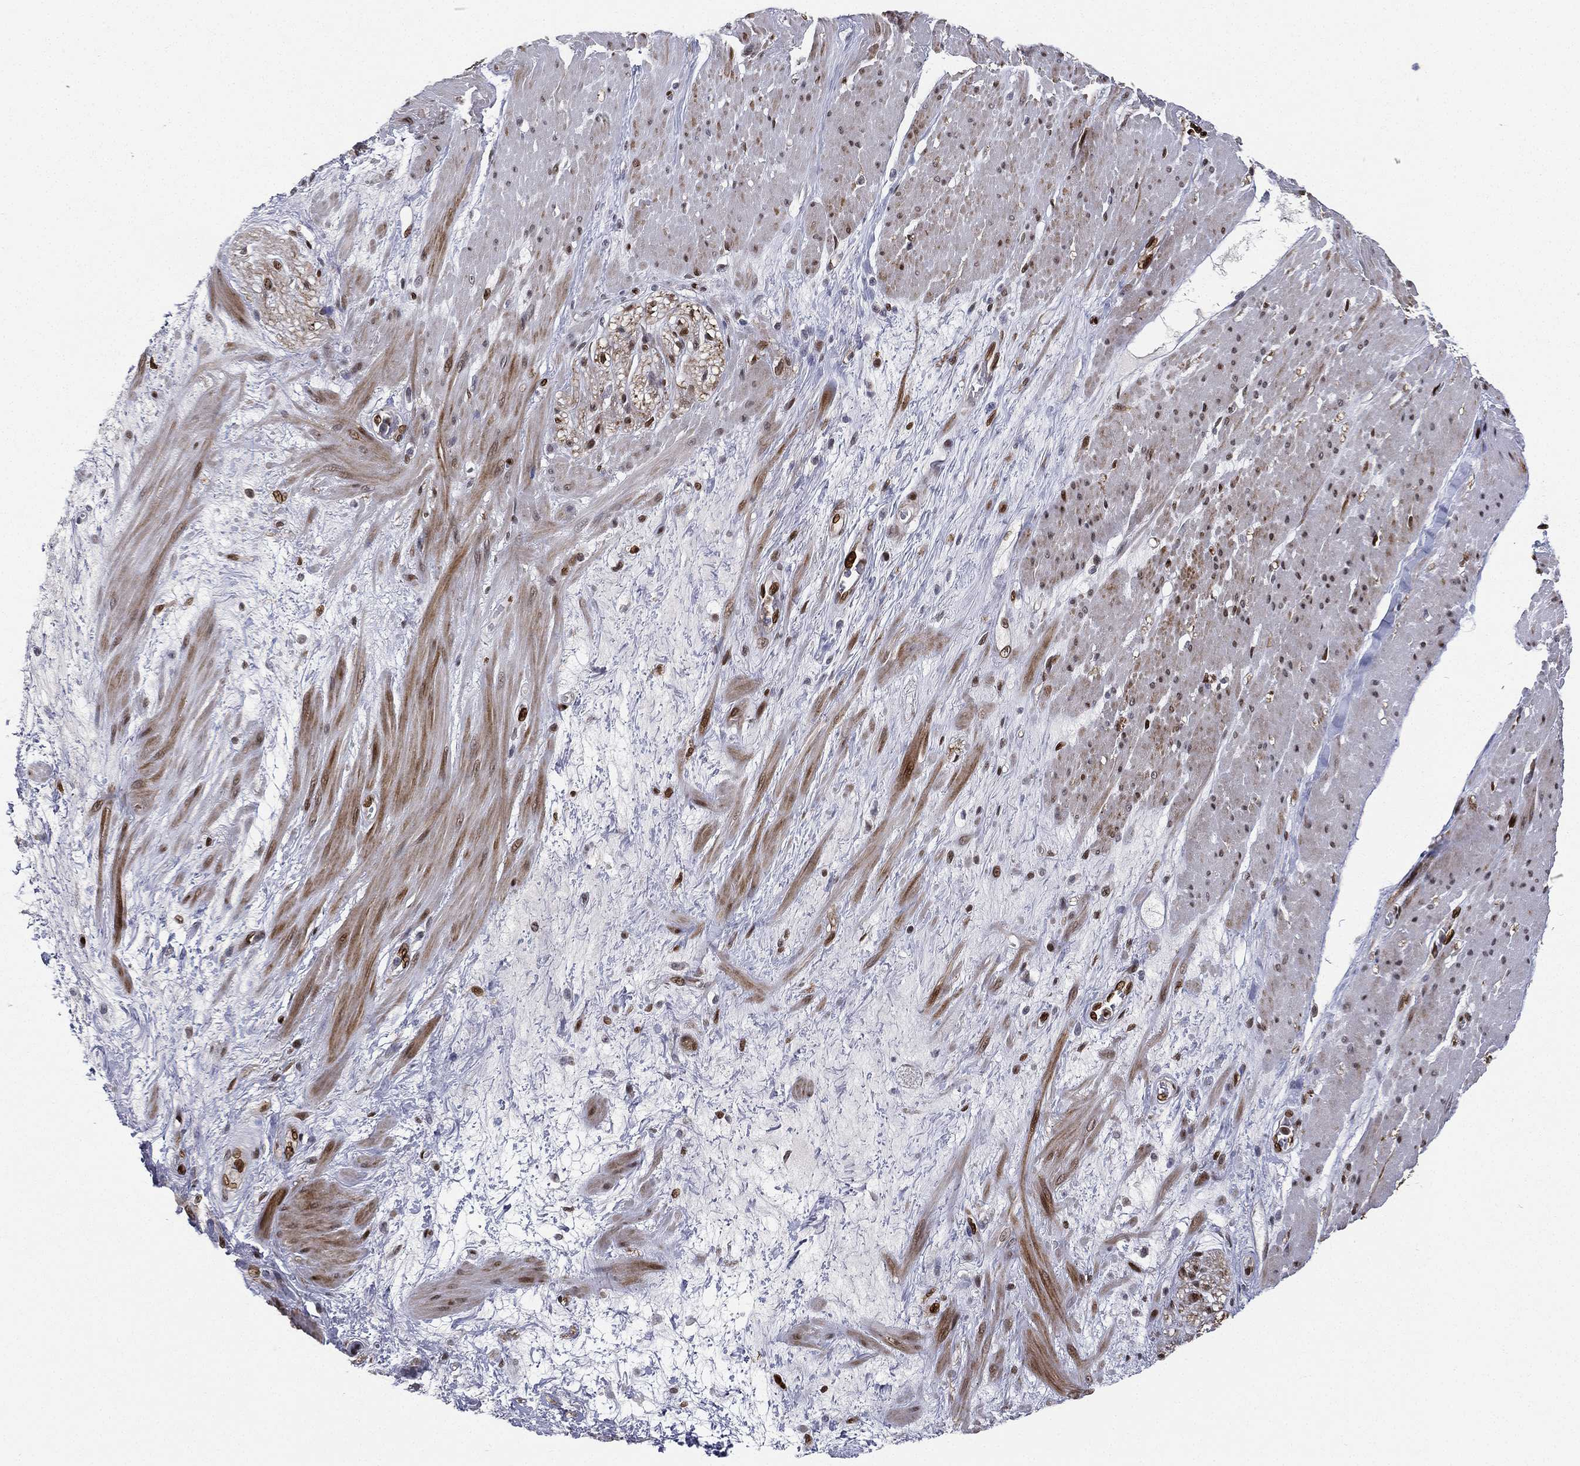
{"staining": {"intensity": "moderate", "quantity": ">75%", "location": "nuclear"}, "tissue": "smooth muscle", "cell_type": "Smooth muscle cells", "image_type": "normal", "snomed": [{"axis": "morphology", "description": "Normal tissue, NOS"}, {"axis": "topography", "description": "Soft tissue"}, {"axis": "topography", "description": "Smooth muscle"}], "caption": "Human smooth muscle stained for a protein (brown) displays moderate nuclear positive staining in approximately >75% of smooth muscle cells.", "gene": "LMNB1", "patient": {"sex": "male", "age": 72}}